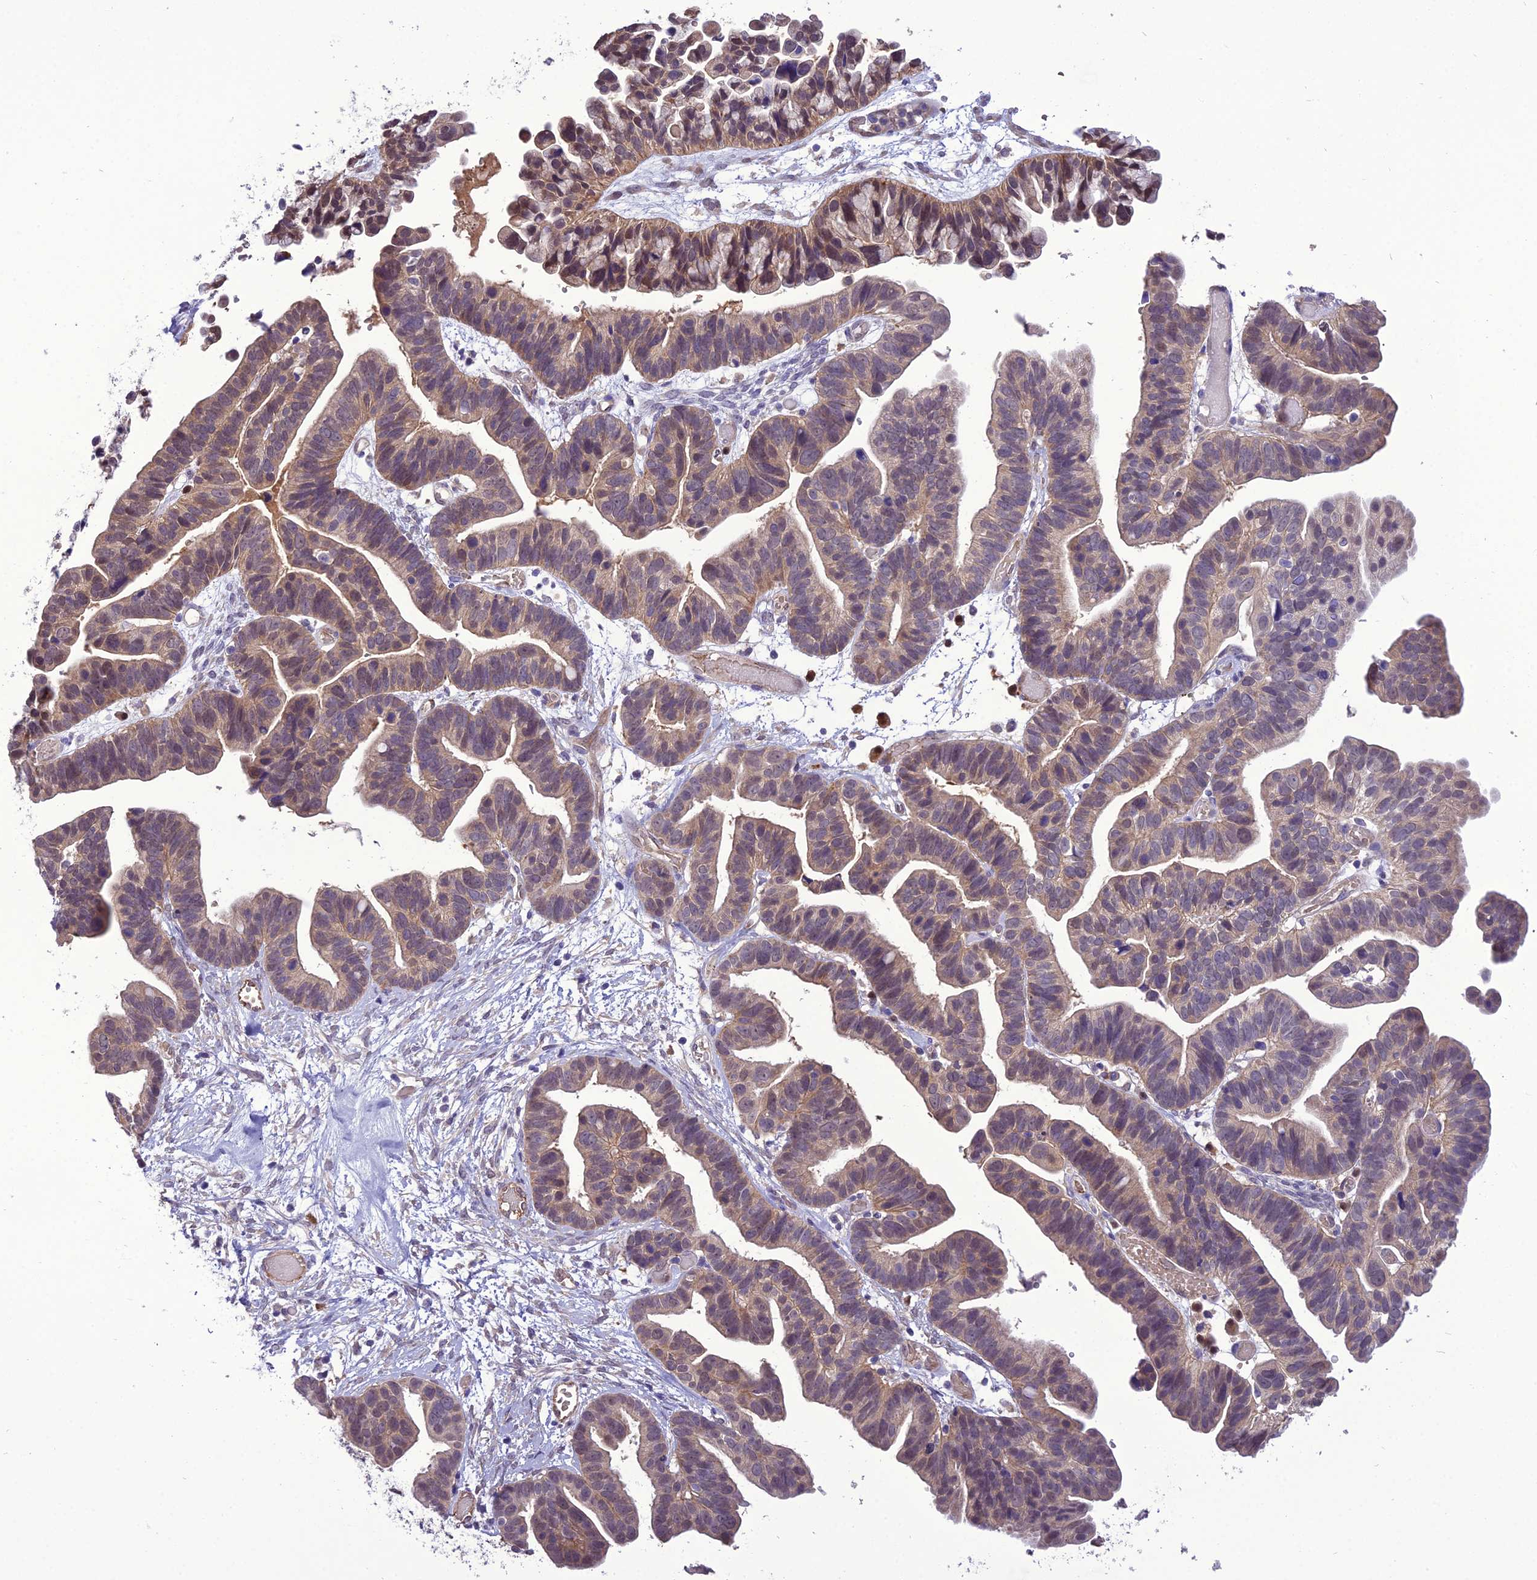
{"staining": {"intensity": "moderate", "quantity": ">75%", "location": "cytoplasmic/membranous,nuclear"}, "tissue": "ovarian cancer", "cell_type": "Tumor cells", "image_type": "cancer", "snomed": [{"axis": "morphology", "description": "Cystadenocarcinoma, serous, NOS"}, {"axis": "topography", "description": "Ovary"}], "caption": "Human ovarian cancer stained with a brown dye demonstrates moderate cytoplasmic/membranous and nuclear positive positivity in about >75% of tumor cells.", "gene": "BORCS6", "patient": {"sex": "female", "age": 56}}